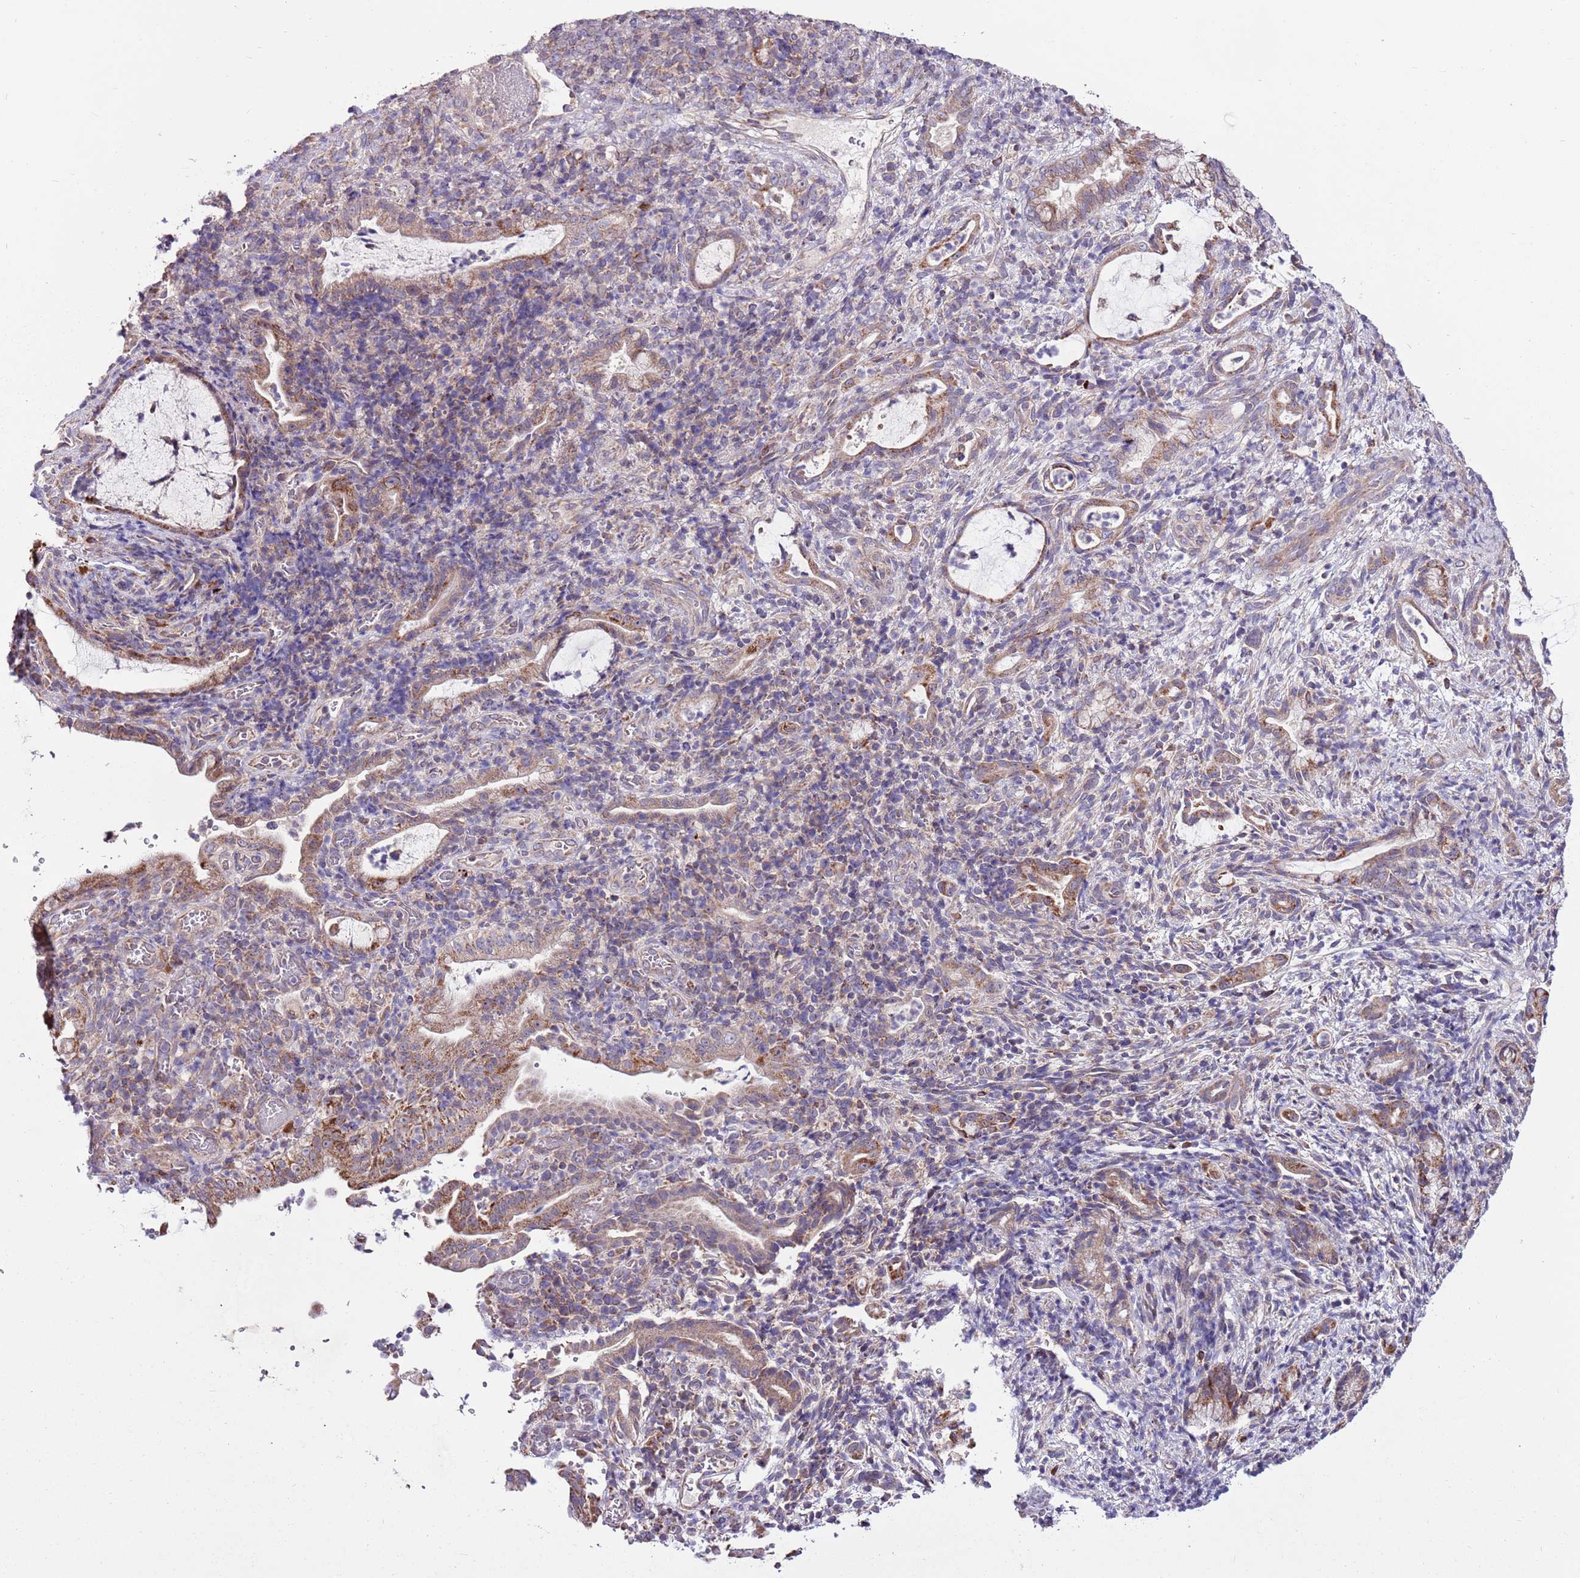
{"staining": {"intensity": "moderate", "quantity": ">75%", "location": "cytoplasmic/membranous"}, "tissue": "pancreatic cancer", "cell_type": "Tumor cells", "image_type": "cancer", "snomed": [{"axis": "morphology", "description": "Normal tissue, NOS"}, {"axis": "morphology", "description": "Adenocarcinoma, NOS"}, {"axis": "topography", "description": "Pancreas"}], "caption": "Immunohistochemical staining of human pancreatic adenocarcinoma shows moderate cytoplasmic/membranous protein positivity in about >75% of tumor cells.", "gene": "SMG1", "patient": {"sex": "female", "age": 55}}